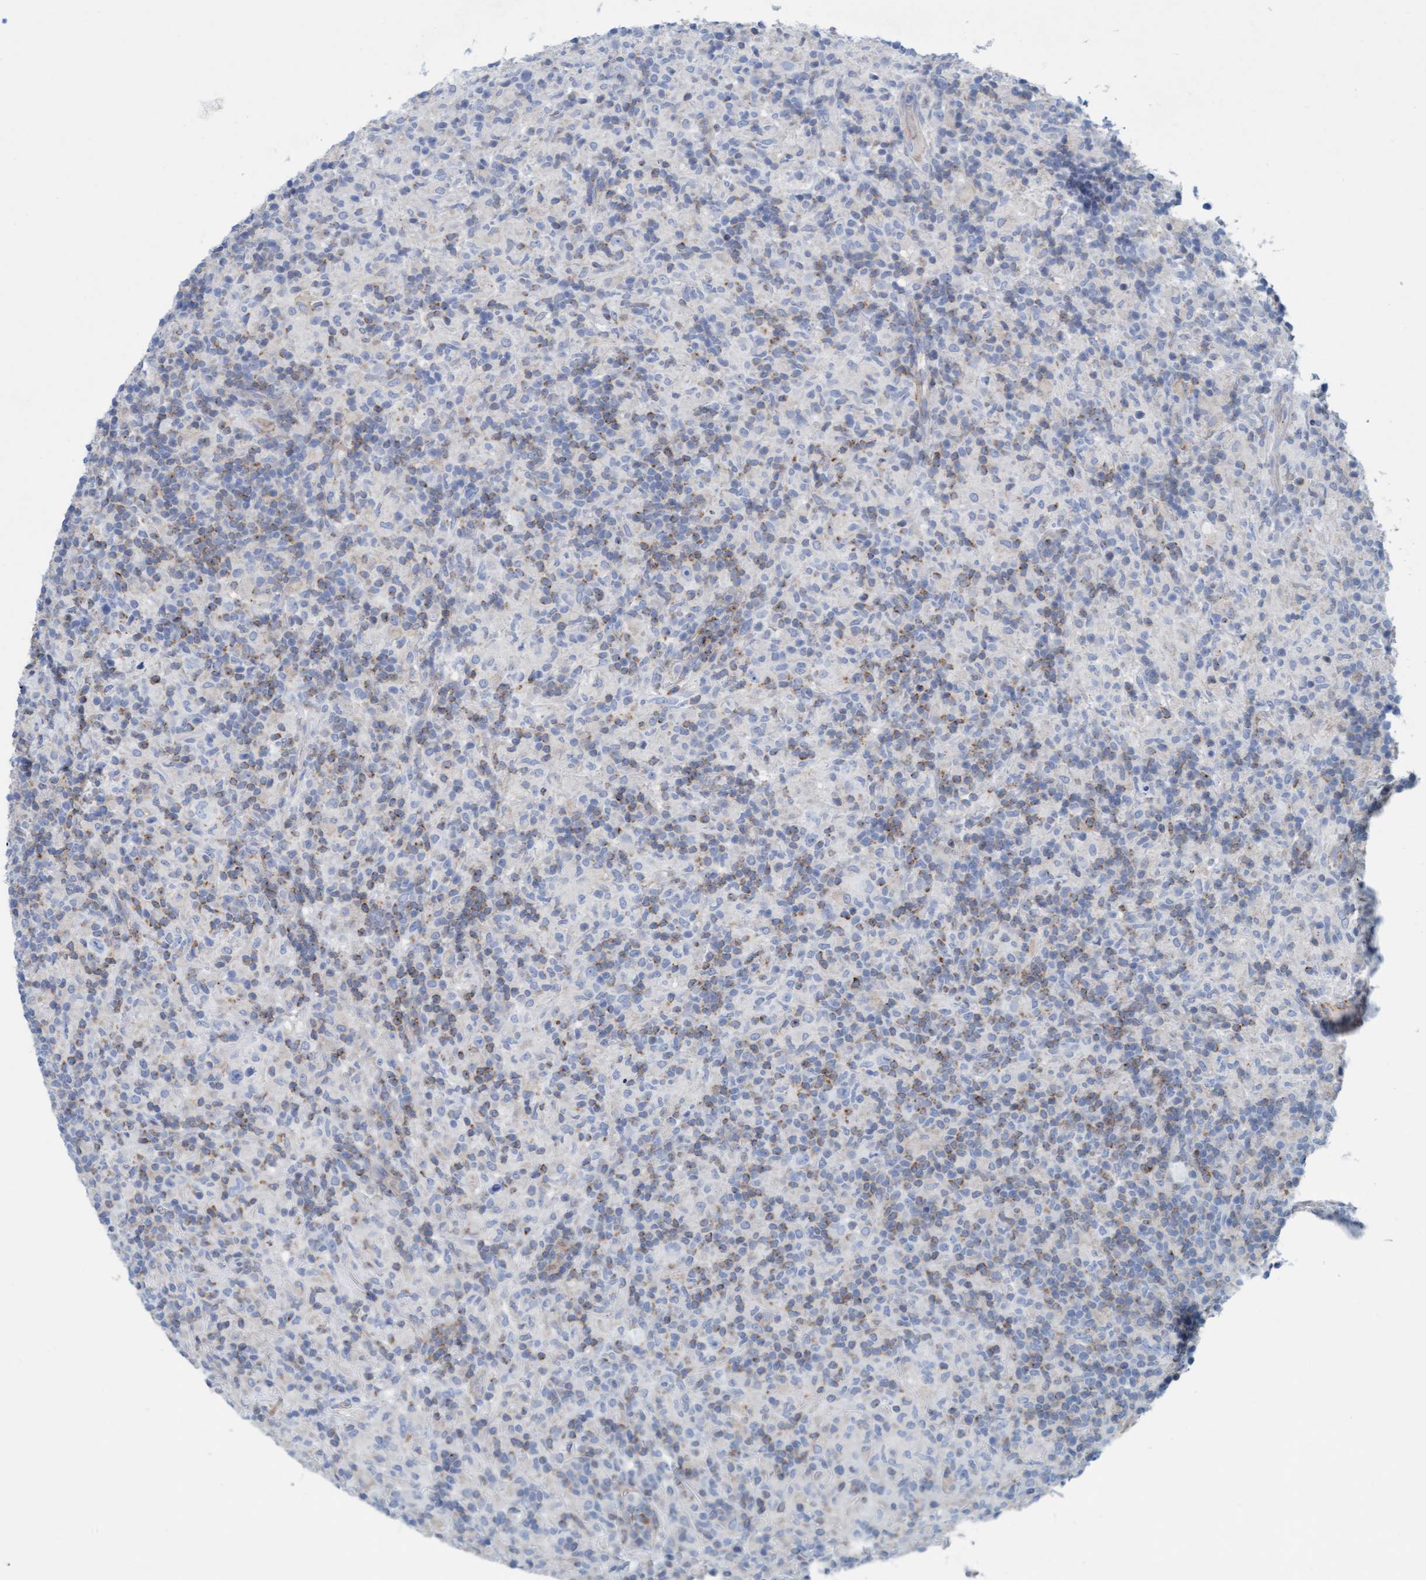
{"staining": {"intensity": "negative", "quantity": "none", "location": "none"}, "tissue": "lymphoma", "cell_type": "Tumor cells", "image_type": "cancer", "snomed": [{"axis": "morphology", "description": "Hodgkin's disease, NOS"}, {"axis": "topography", "description": "Lymph node"}], "caption": "Immunohistochemistry (IHC) photomicrograph of neoplastic tissue: human Hodgkin's disease stained with DAB reveals no significant protein positivity in tumor cells.", "gene": "SIGIRR", "patient": {"sex": "male", "age": 70}}